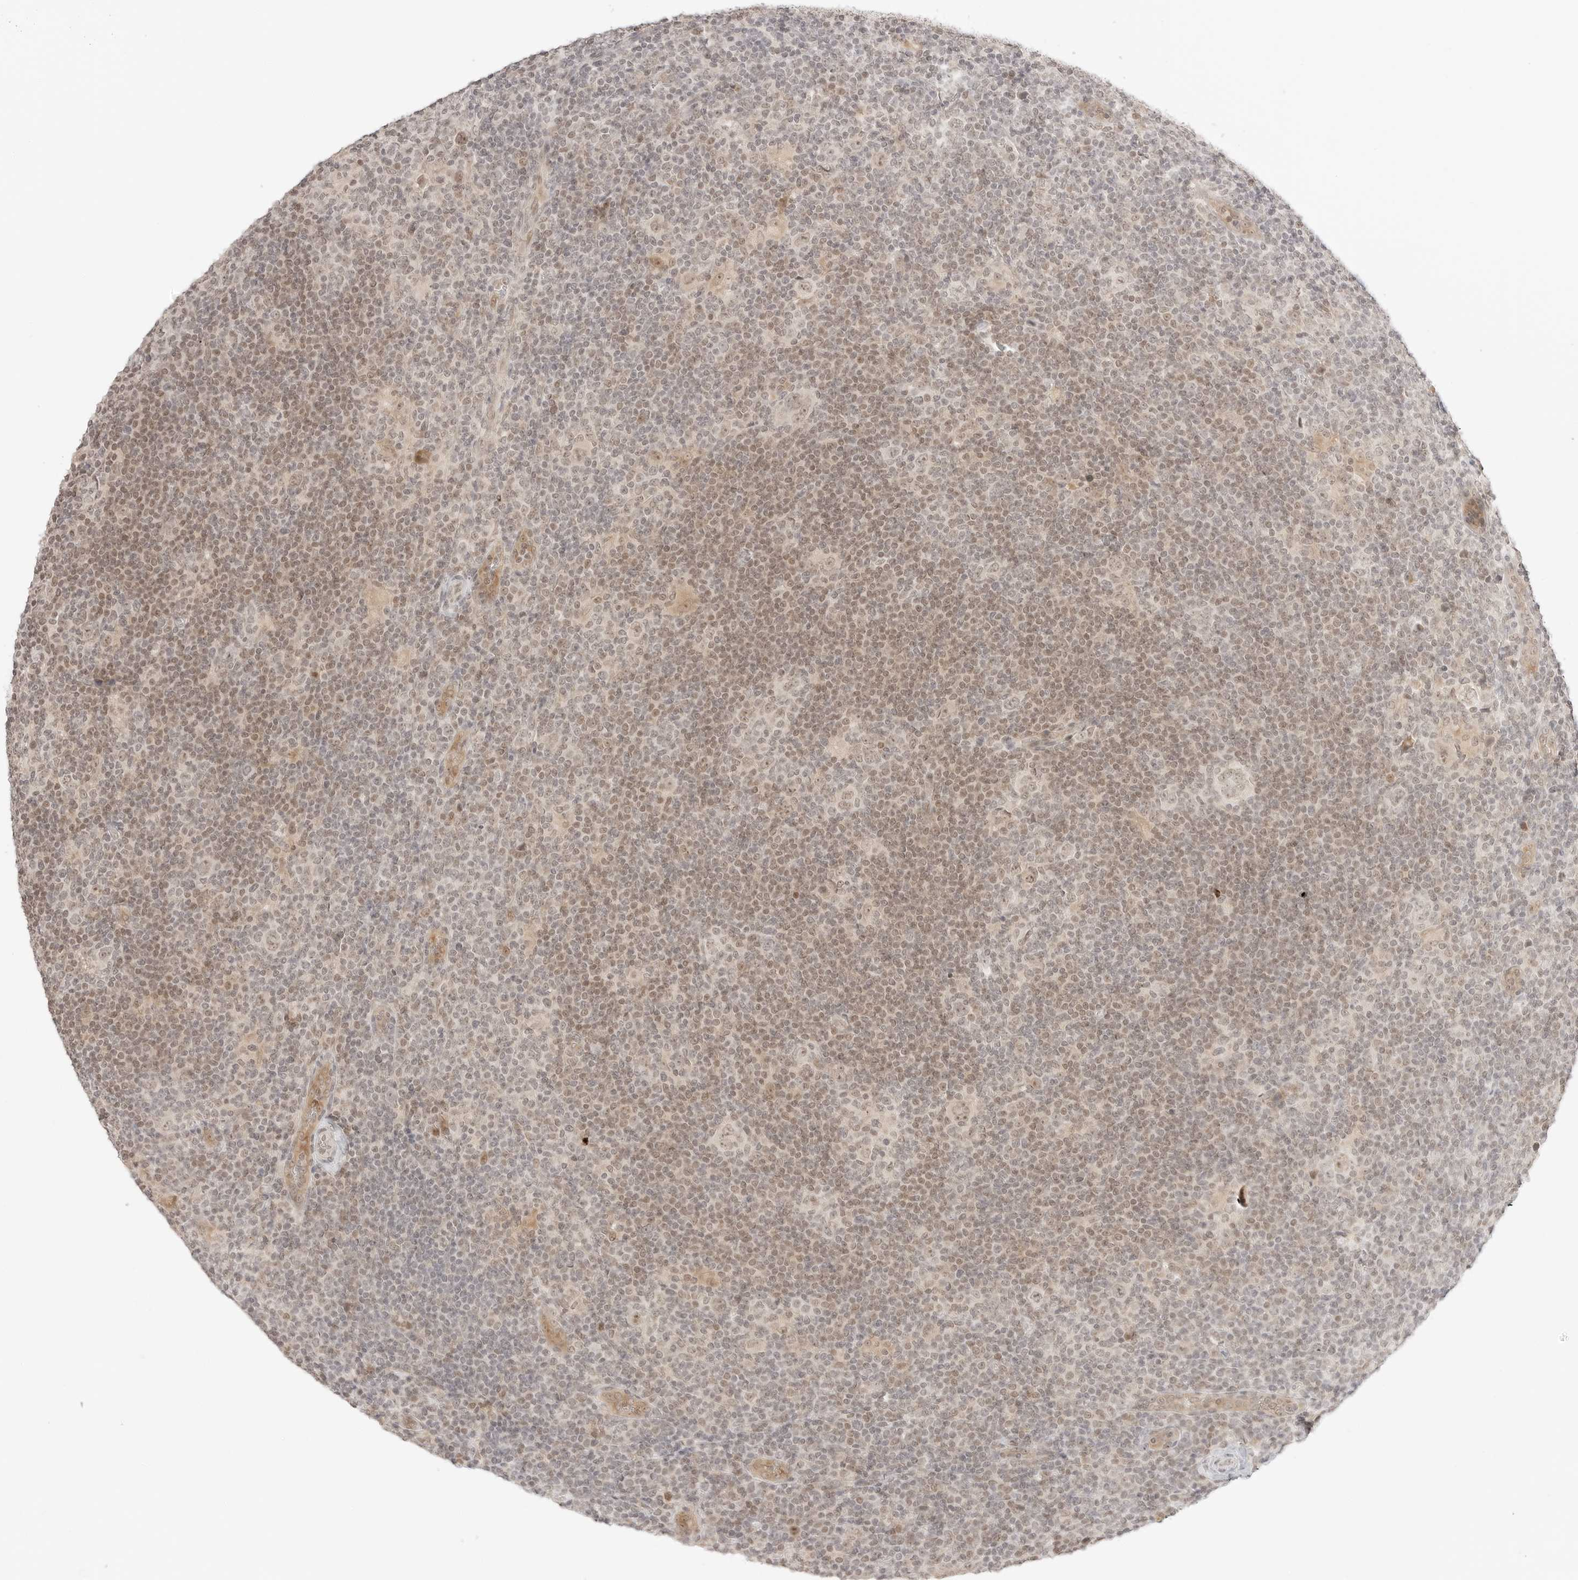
{"staining": {"intensity": "weak", "quantity": "25%-75%", "location": "nuclear"}, "tissue": "lymphoma", "cell_type": "Tumor cells", "image_type": "cancer", "snomed": [{"axis": "morphology", "description": "Hodgkin's disease, NOS"}, {"axis": "topography", "description": "Lymph node"}], "caption": "Immunohistochemical staining of human lymphoma shows low levels of weak nuclear protein expression in approximately 25%-75% of tumor cells. The protein of interest is stained brown, and the nuclei are stained in blue (DAB (3,3'-diaminobenzidine) IHC with brightfield microscopy, high magnification).", "gene": "RPS6KL1", "patient": {"sex": "female", "age": 57}}